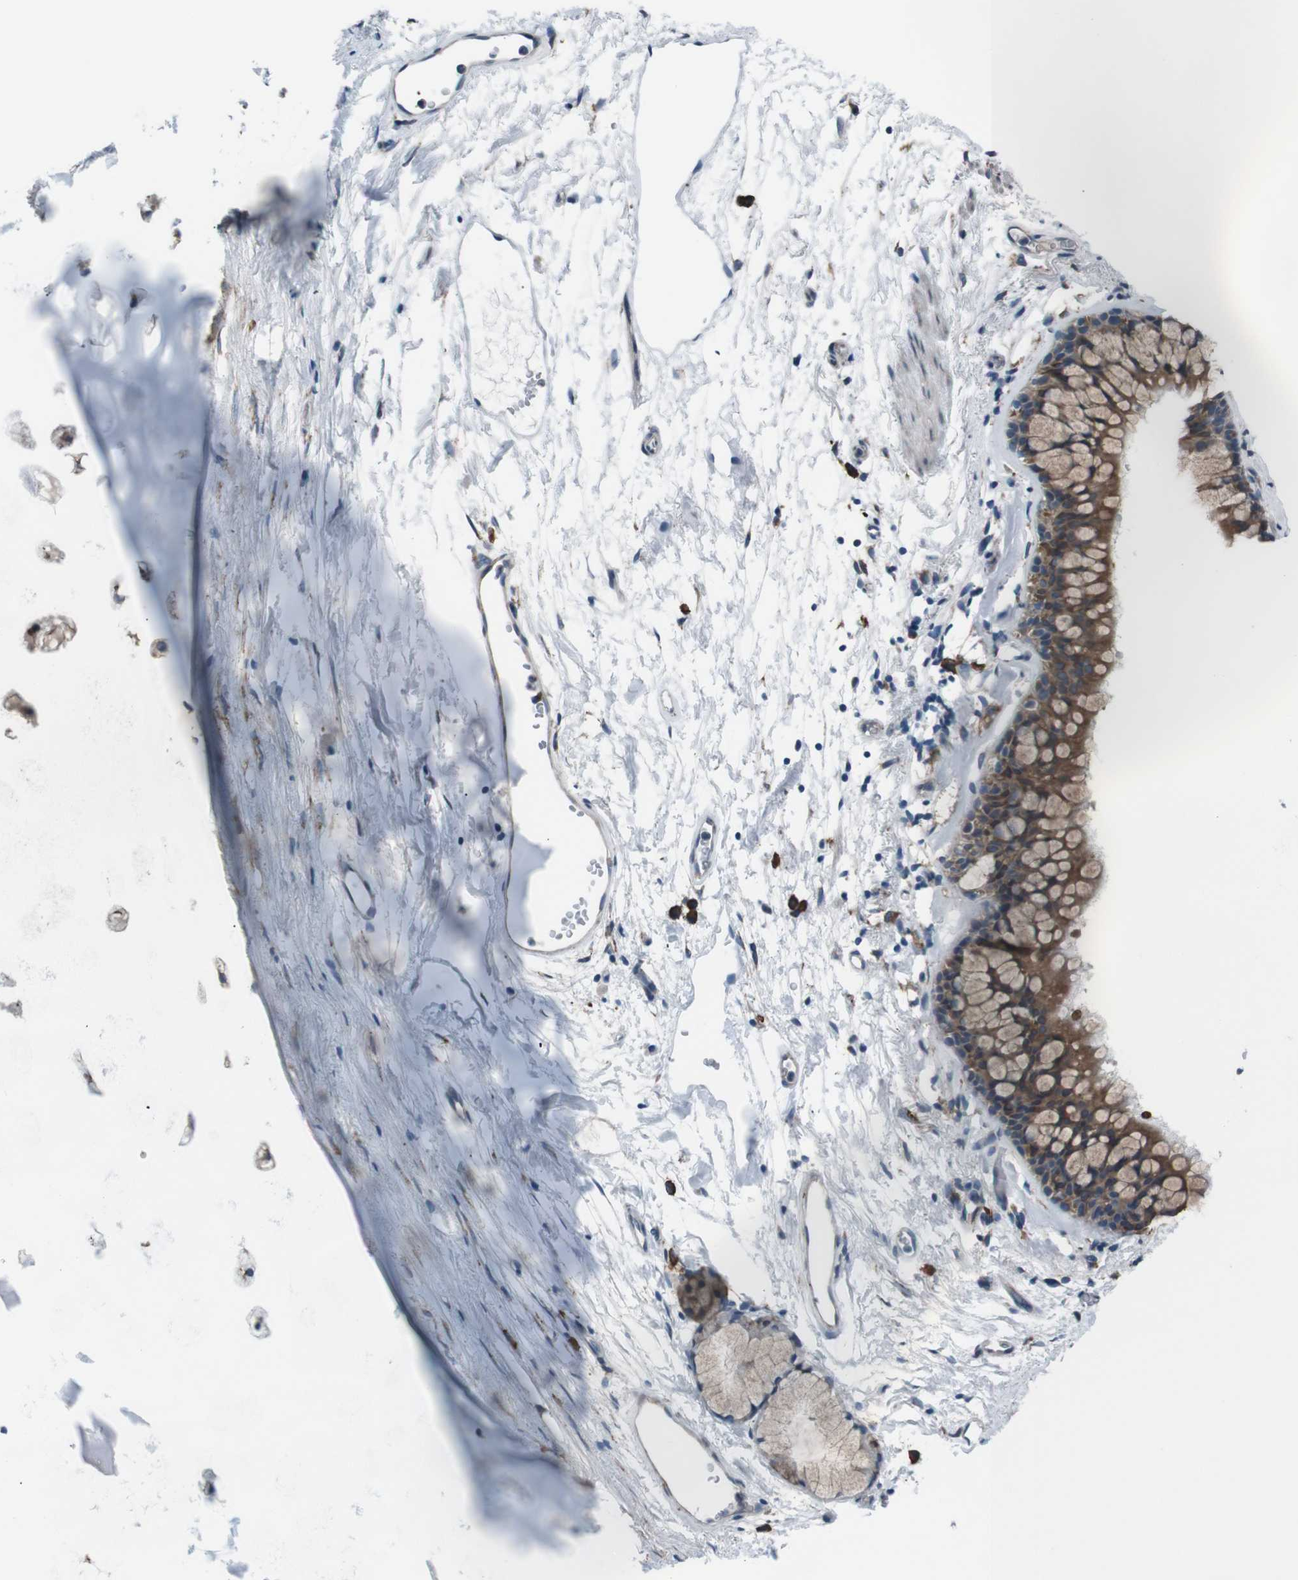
{"staining": {"intensity": "moderate", "quantity": ">75%", "location": "cytoplasmic/membranous"}, "tissue": "bronchus", "cell_type": "Respiratory epithelial cells", "image_type": "normal", "snomed": [{"axis": "morphology", "description": "Normal tissue, NOS"}, {"axis": "topography", "description": "Cartilage tissue"}, {"axis": "topography", "description": "Bronchus"}], "caption": "A photomicrograph of bronchus stained for a protein shows moderate cytoplasmic/membranous brown staining in respiratory epithelial cells. Using DAB (3,3'-diaminobenzidine) (brown) and hematoxylin (blue) stains, captured at high magnification using brightfield microscopy.", "gene": "SIGMAR1", "patient": {"sex": "female", "age": 53}}